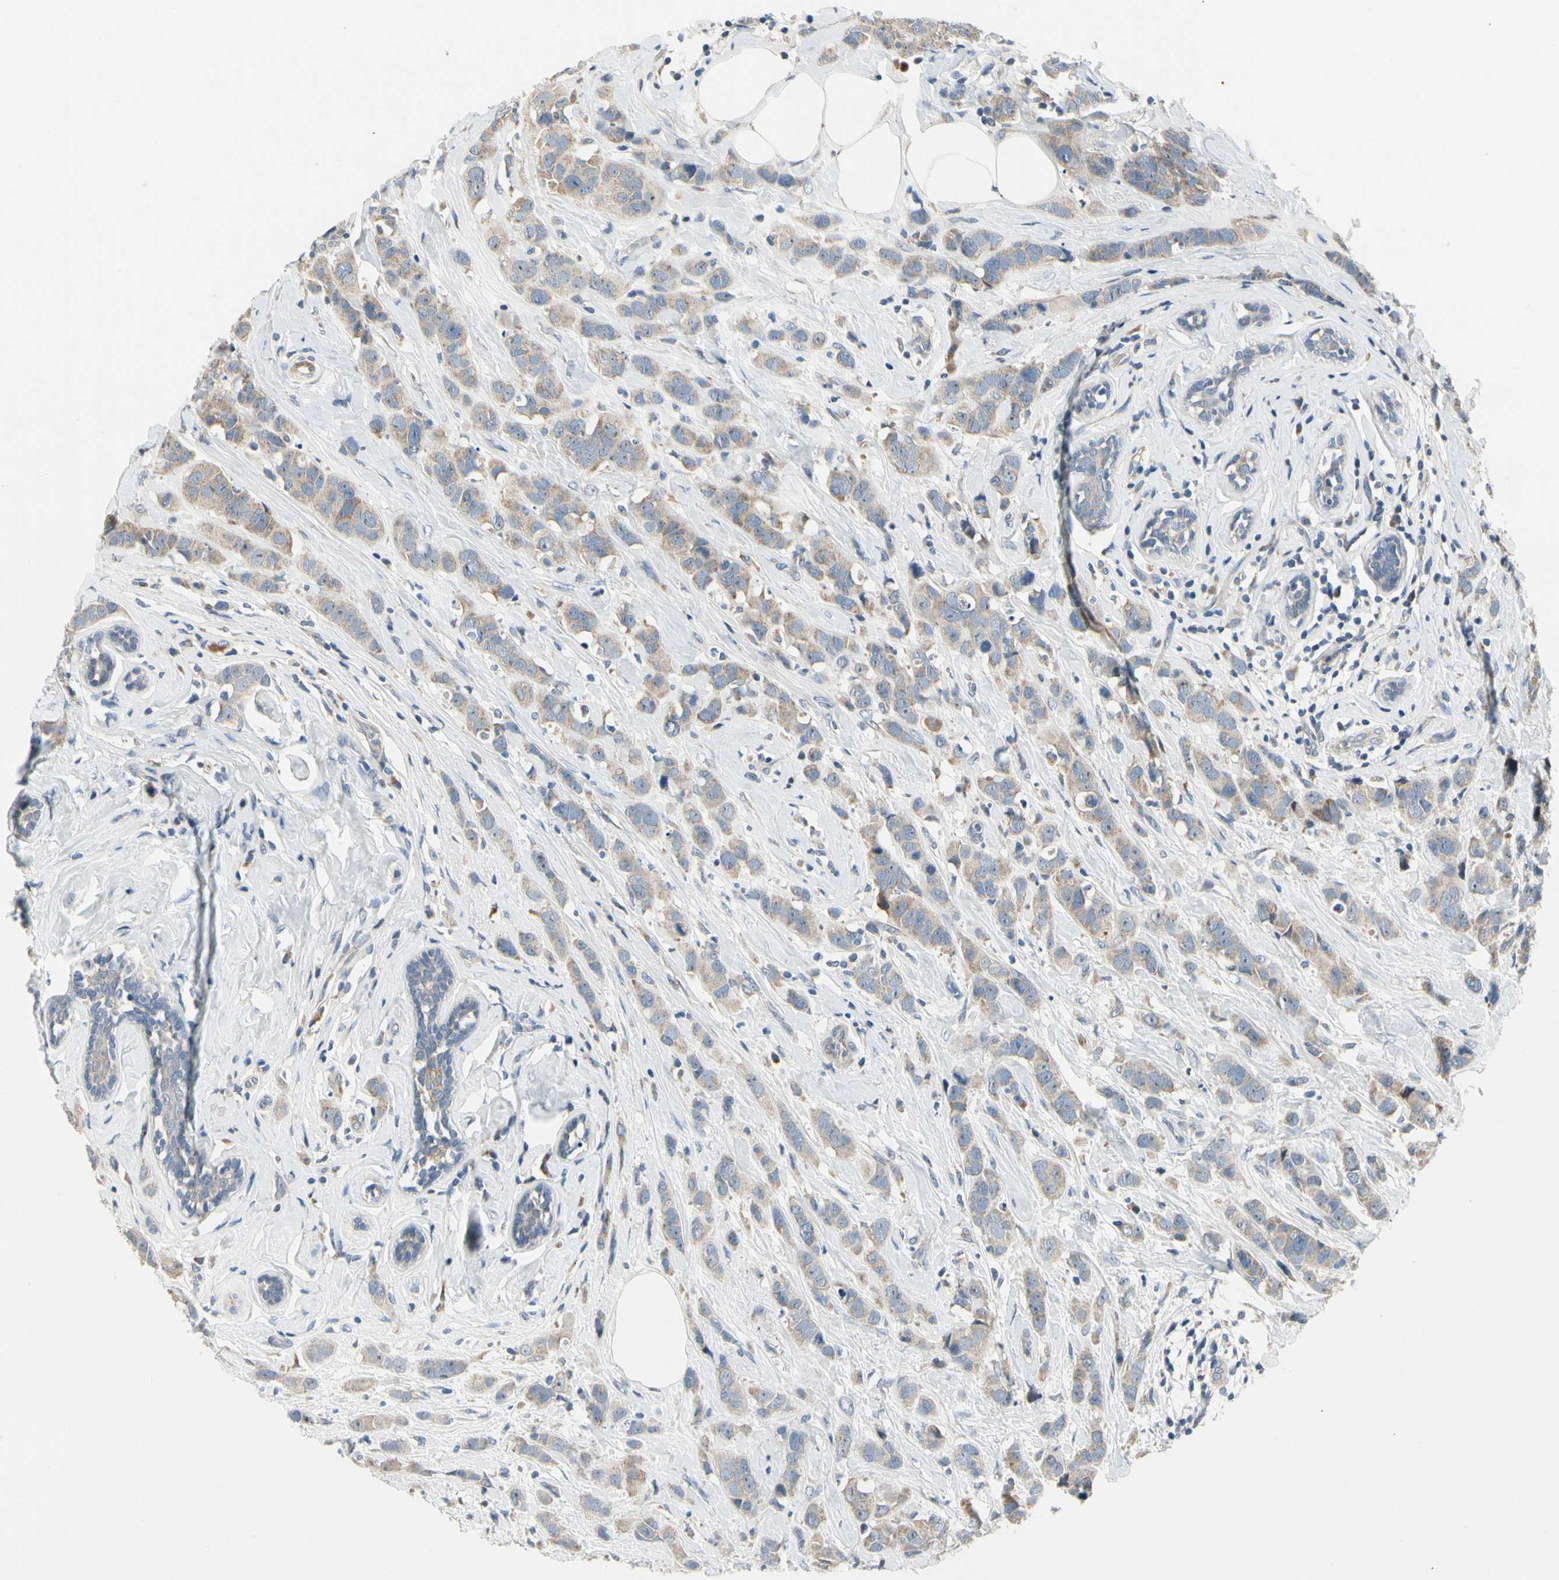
{"staining": {"intensity": "weak", "quantity": ">75%", "location": "cytoplasmic/membranous"}, "tissue": "breast cancer", "cell_type": "Tumor cells", "image_type": "cancer", "snomed": [{"axis": "morphology", "description": "Normal tissue, NOS"}, {"axis": "morphology", "description": "Duct carcinoma"}, {"axis": "topography", "description": "Breast"}], "caption": "Human breast invasive ductal carcinoma stained with a protein marker displays weak staining in tumor cells.", "gene": "NFASC", "patient": {"sex": "female", "age": 50}}